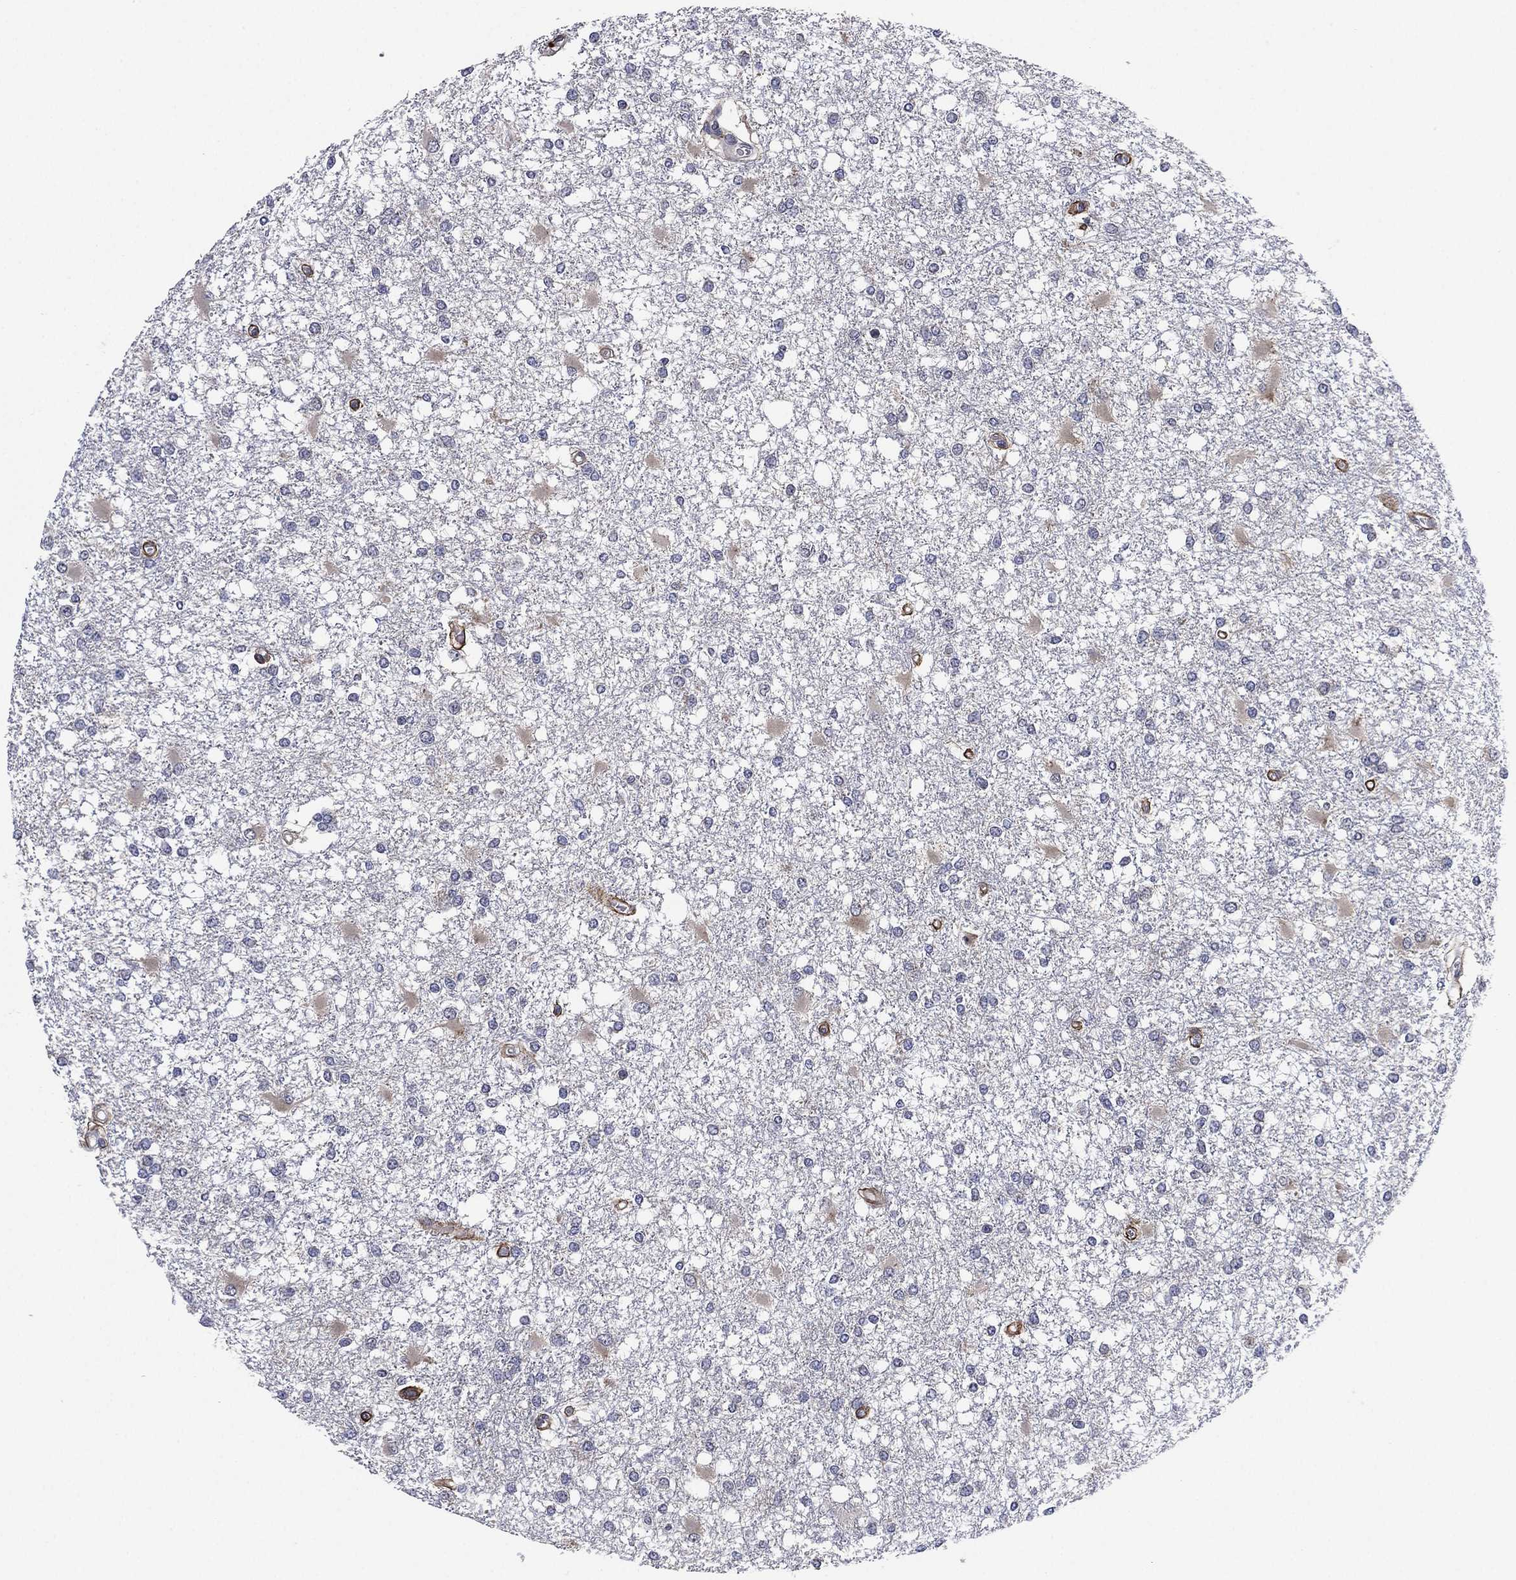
{"staining": {"intensity": "negative", "quantity": "none", "location": "none"}, "tissue": "glioma", "cell_type": "Tumor cells", "image_type": "cancer", "snomed": [{"axis": "morphology", "description": "Glioma, malignant, High grade"}, {"axis": "topography", "description": "Cerebral cortex"}], "caption": "Immunohistochemical staining of glioma exhibits no significant positivity in tumor cells.", "gene": "SELENOO", "patient": {"sex": "male", "age": 79}}